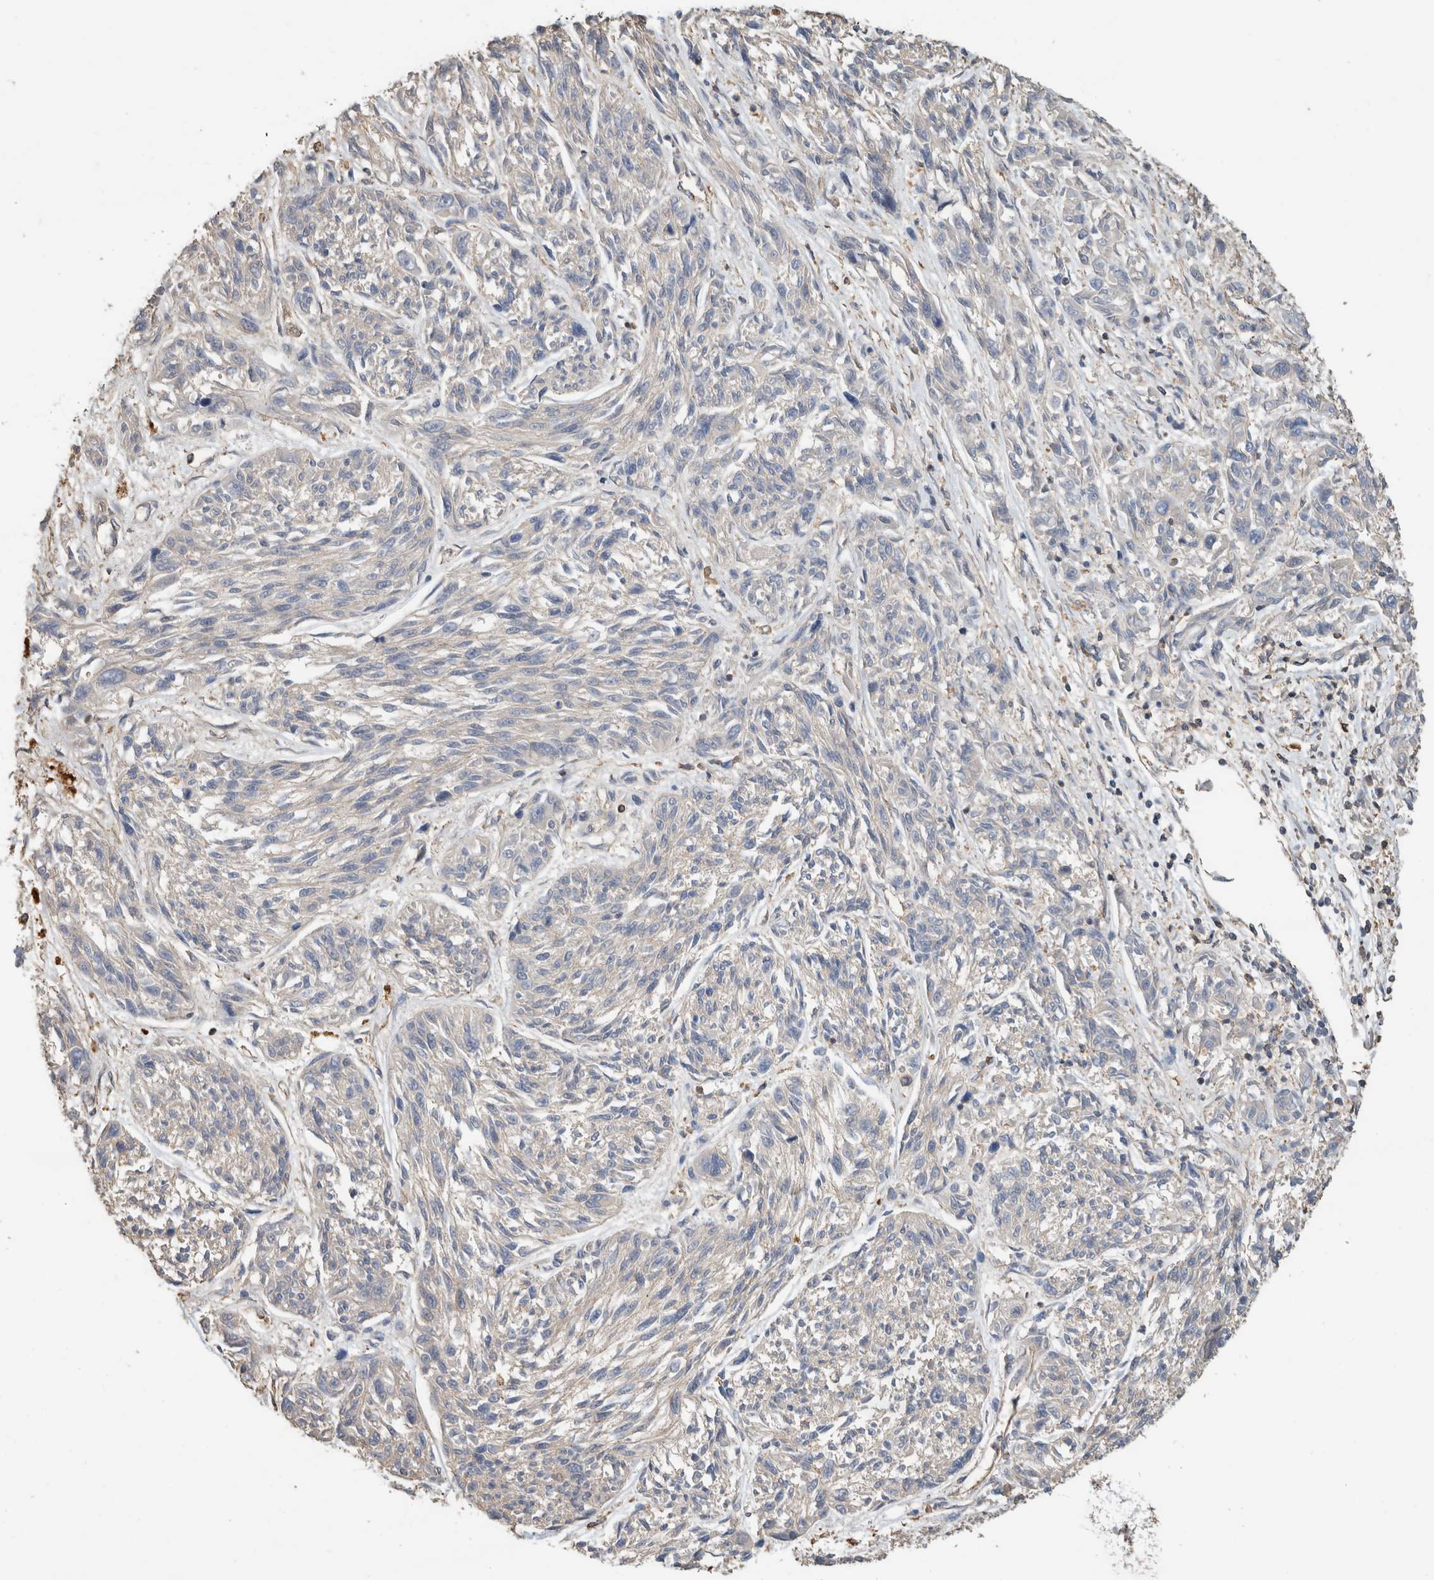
{"staining": {"intensity": "negative", "quantity": "none", "location": "none"}, "tissue": "melanoma", "cell_type": "Tumor cells", "image_type": "cancer", "snomed": [{"axis": "morphology", "description": "Malignant melanoma, NOS"}, {"axis": "topography", "description": "Skin"}], "caption": "Malignant melanoma stained for a protein using immunohistochemistry exhibits no staining tumor cells.", "gene": "EIF4G3", "patient": {"sex": "male", "age": 53}}